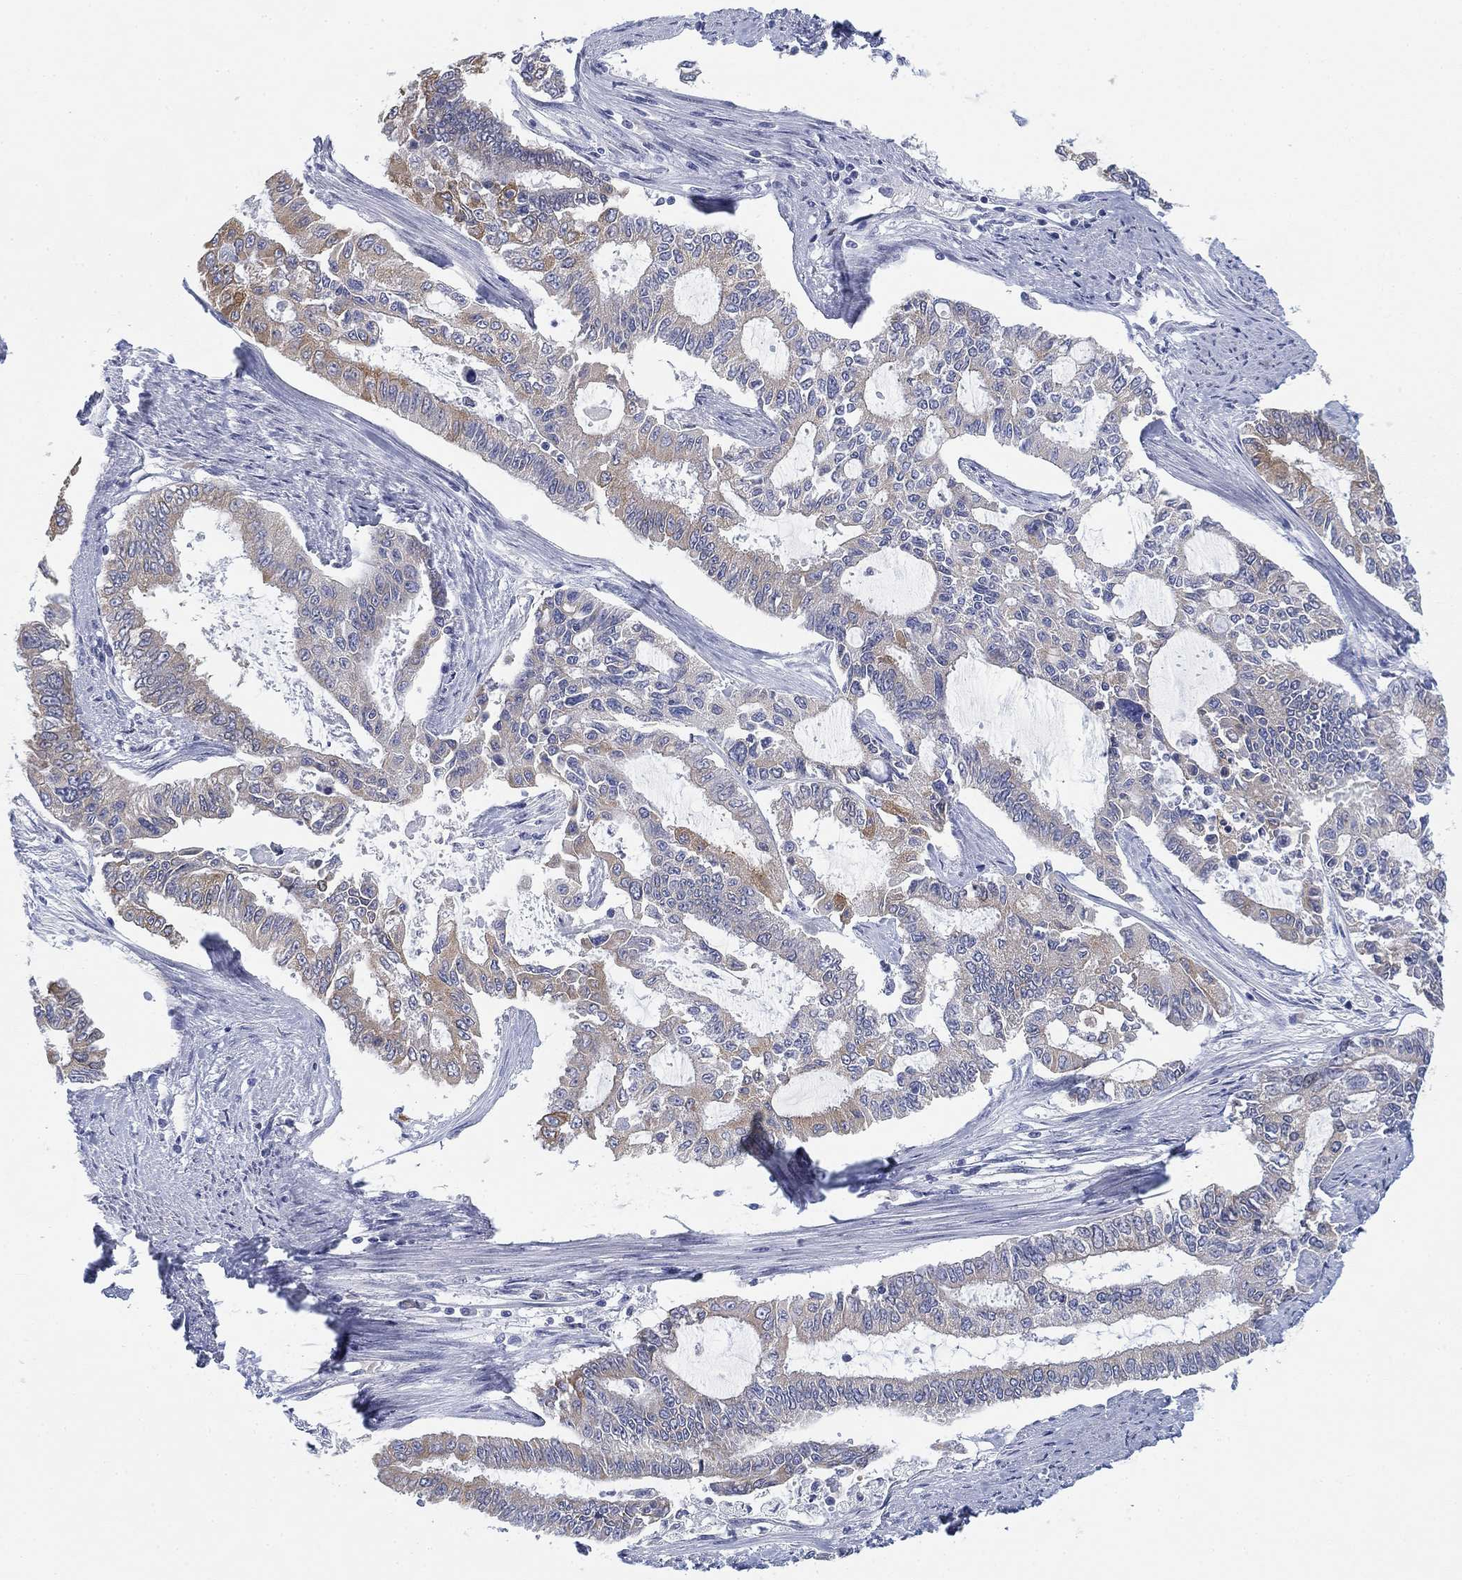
{"staining": {"intensity": "weak", "quantity": "25%-75%", "location": "cytoplasmic/membranous"}, "tissue": "endometrial cancer", "cell_type": "Tumor cells", "image_type": "cancer", "snomed": [{"axis": "morphology", "description": "Adenocarcinoma, NOS"}, {"axis": "topography", "description": "Uterus"}], "caption": "Human endometrial cancer (adenocarcinoma) stained with a protein marker exhibits weak staining in tumor cells.", "gene": "GCNA", "patient": {"sex": "female", "age": 59}}